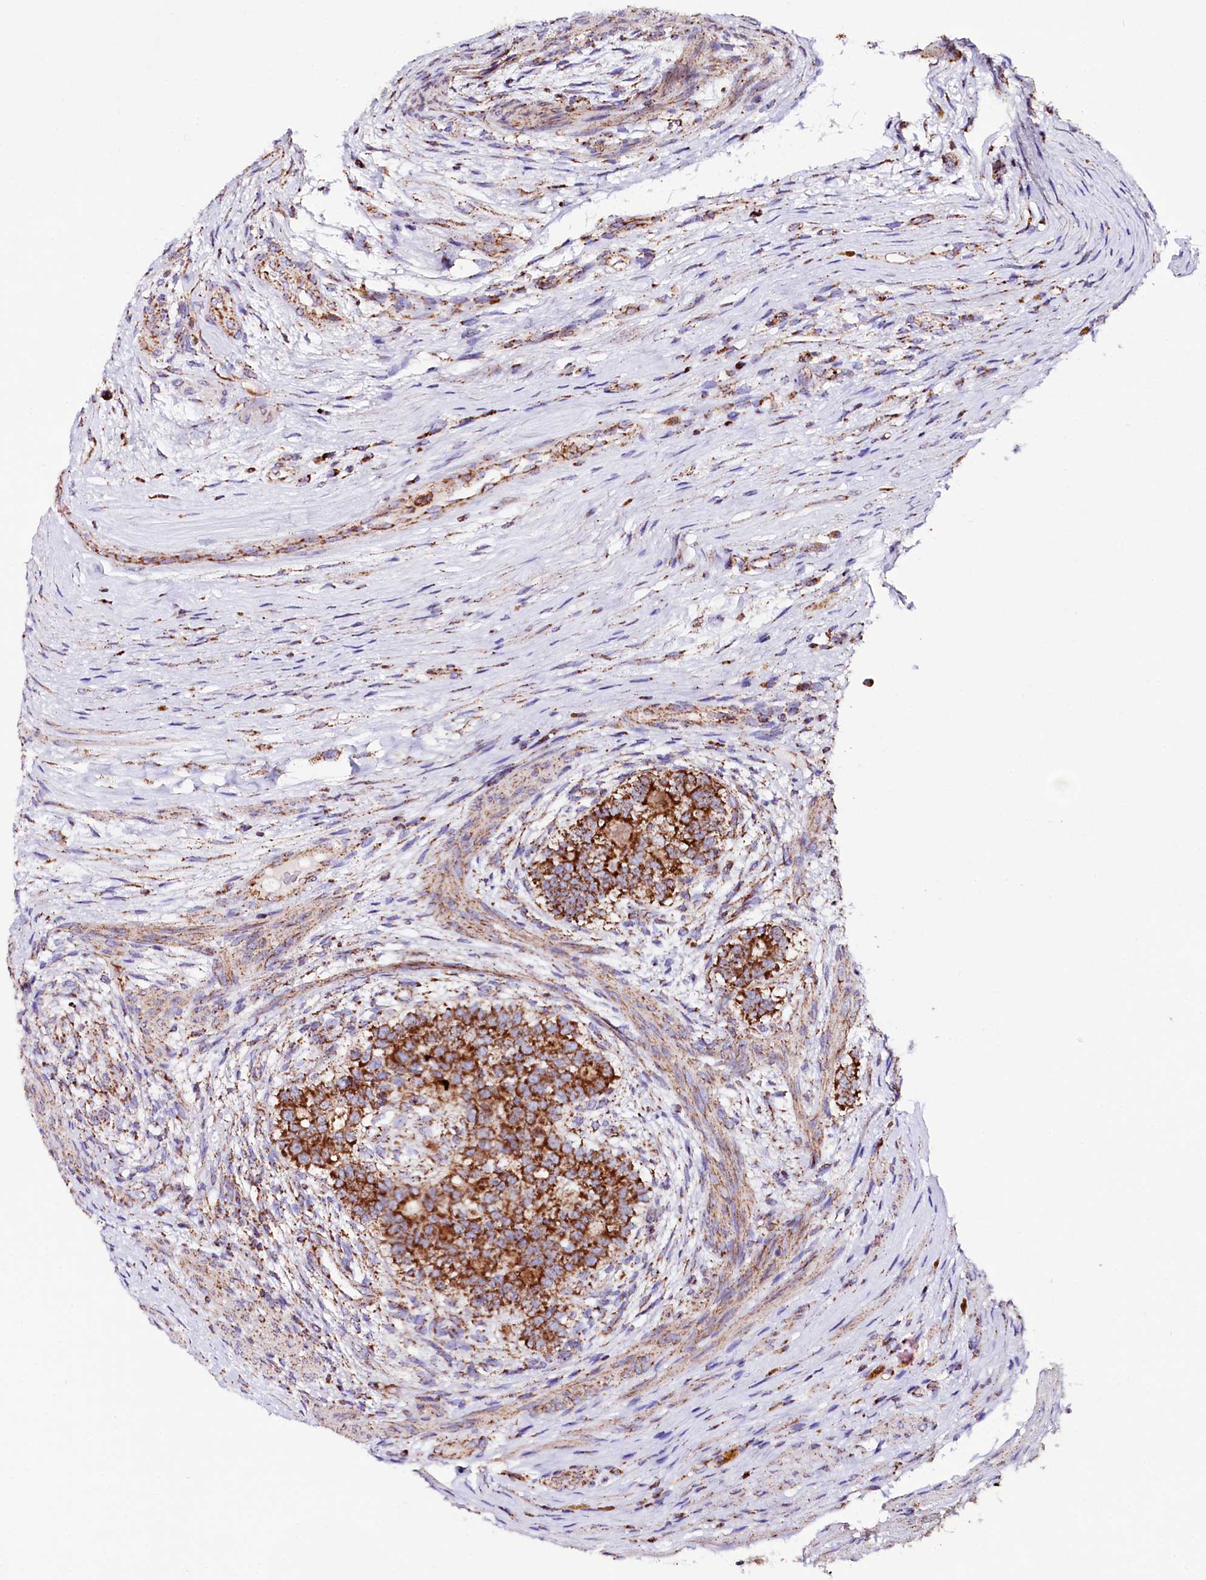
{"staining": {"intensity": "strong", "quantity": ">75%", "location": "cytoplasmic/membranous"}, "tissue": "testis cancer", "cell_type": "Tumor cells", "image_type": "cancer", "snomed": [{"axis": "morphology", "description": "Carcinoma, Embryonal, NOS"}, {"axis": "topography", "description": "Testis"}], "caption": "Strong cytoplasmic/membranous expression for a protein is seen in about >75% of tumor cells of testis embryonal carcinoma using IHC.", "gene": "APLP2", "patient": {"sex": "male", "age": 26}}